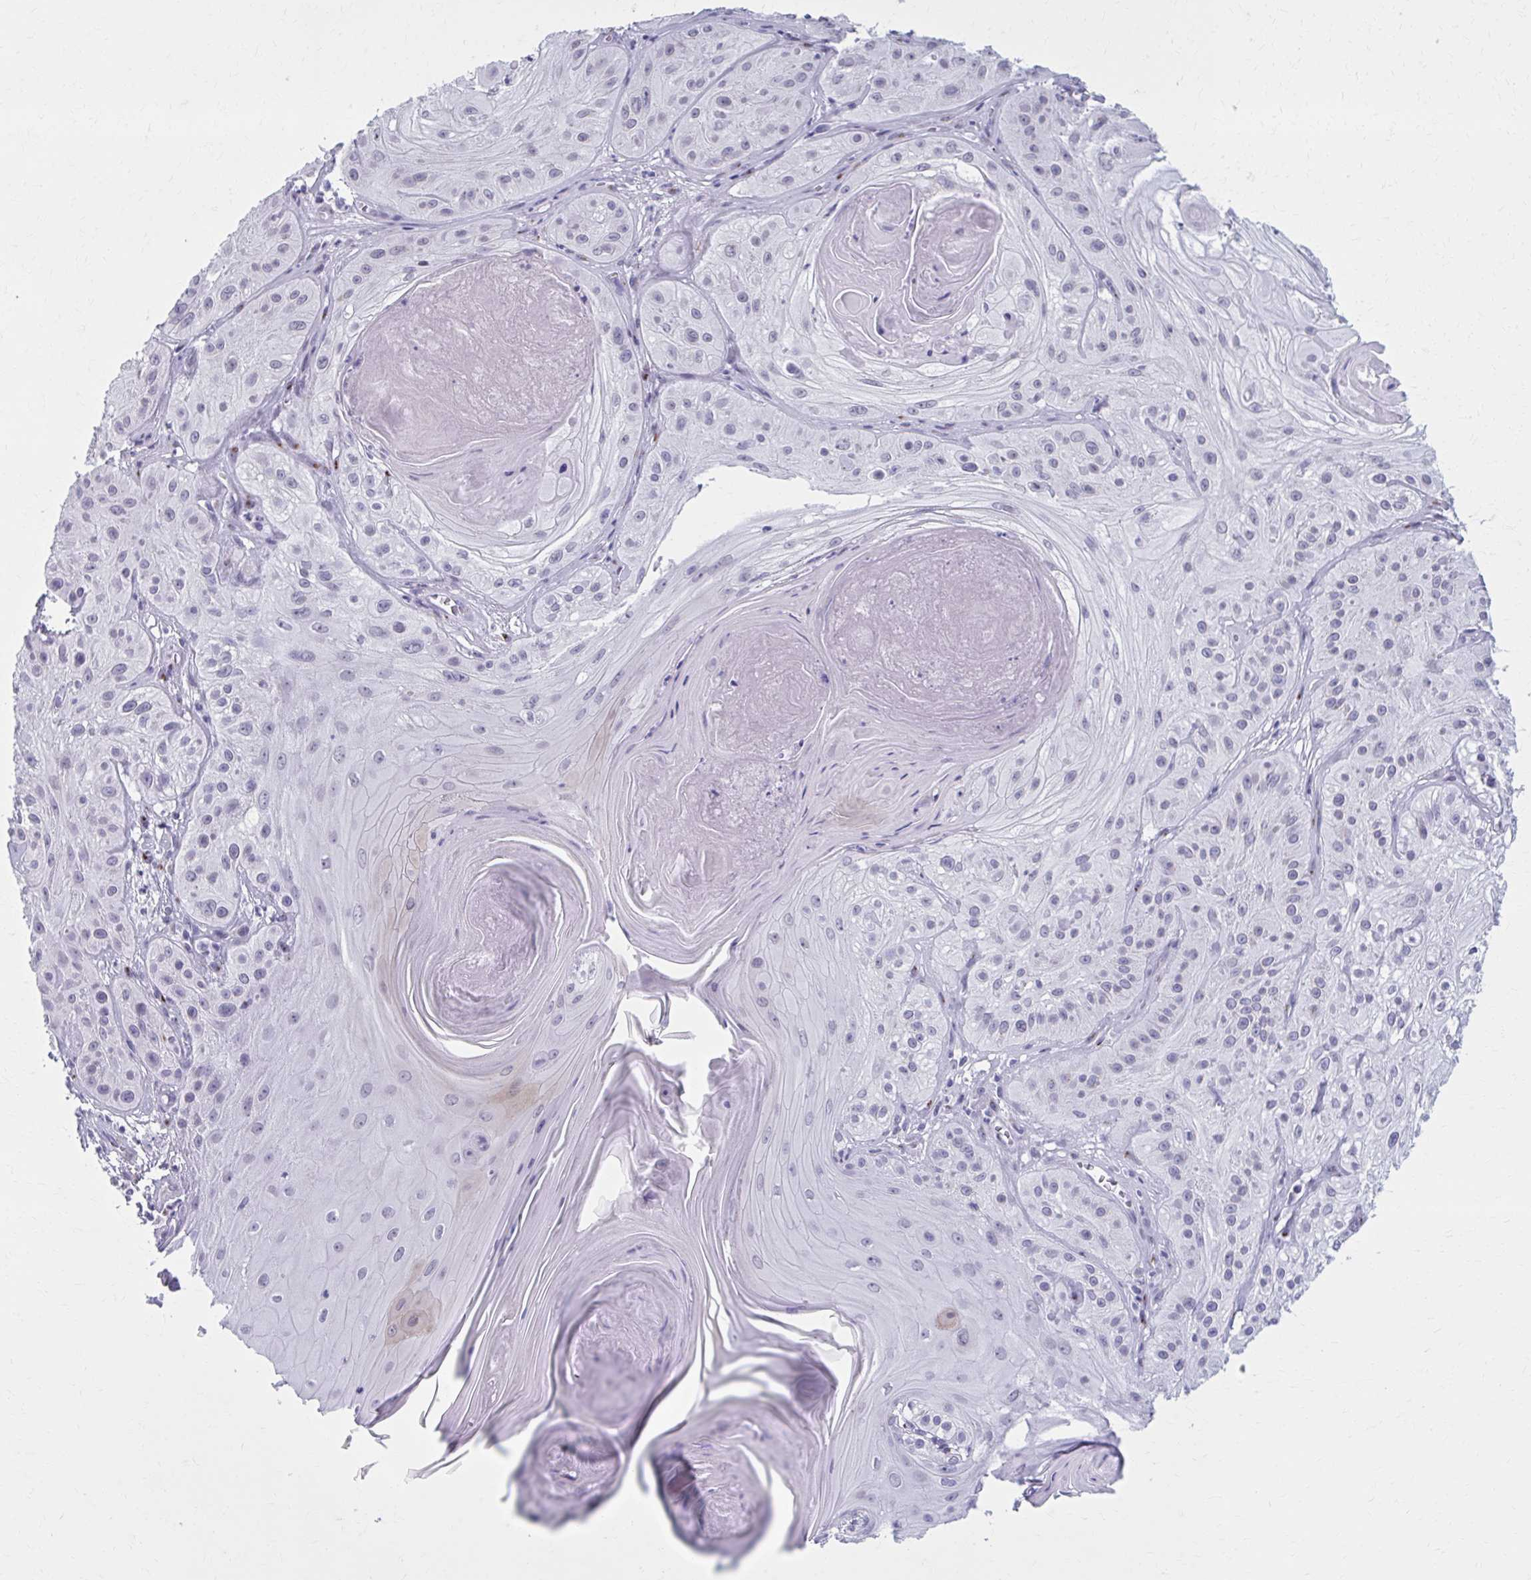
{"staining": {"intensity": "negative", "quantity": "none", "location": "none"}, "tissue": "skin cancer", "cell_type": "Tumor cells", "image_type": "cancer", "snomed": [{"axis": "morphology", "description": "Squamous cell carcinoma, NOS"}, {"axis": "topography", "description": "Skin"}], "caption": "Histopathology image shows no protein expression in tumor cells of skin squamous cell carcinoma tissue.", "gene": "ZNF682", "patient": {"sex": "male", "age": 85}}